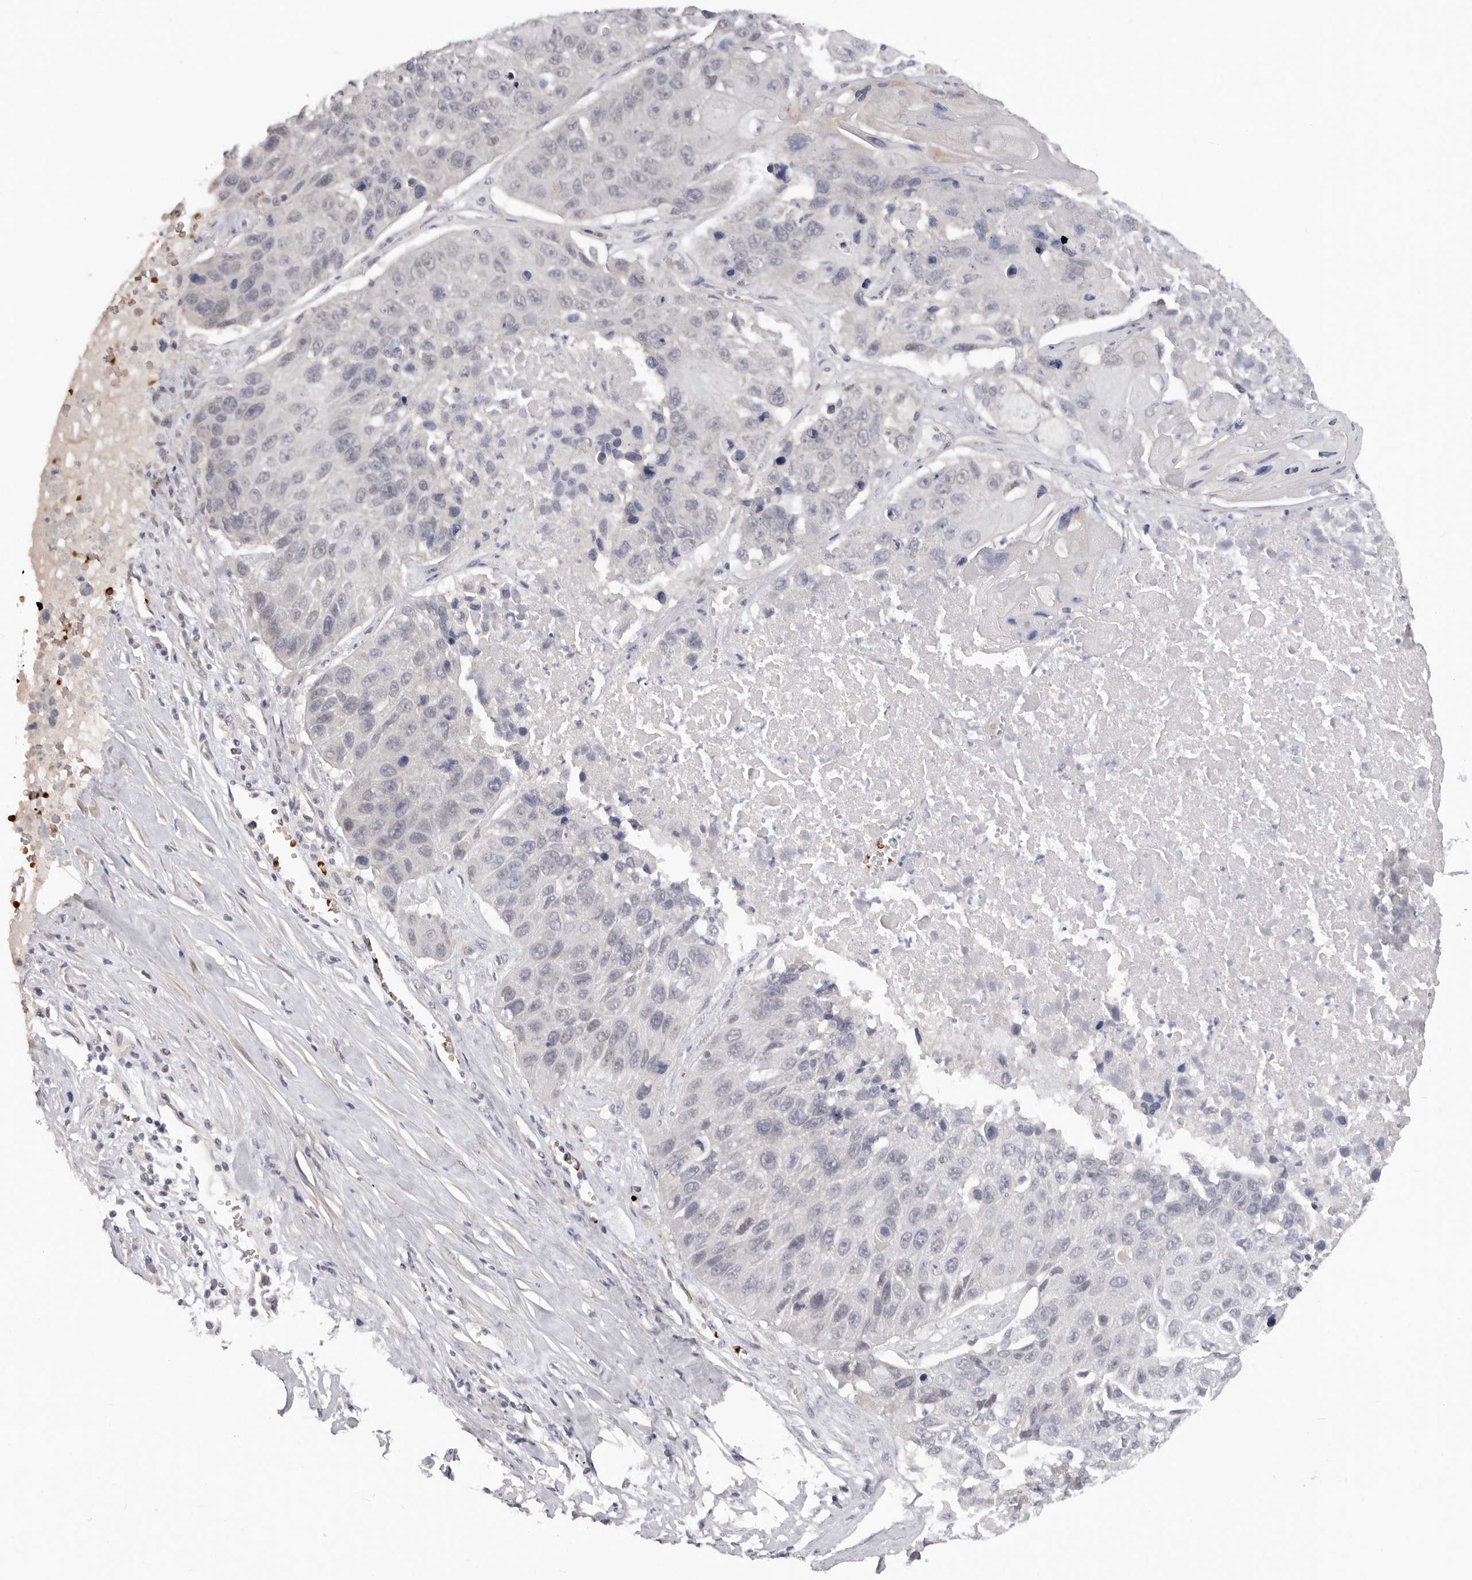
{"staining": {"intensity": "negative", "quantity": "none", "location": "none"}, "tissue": "lung cancer", "cell_type": "Tumor cells", "image_type": "cancer", "snomed": [{"axis": "morphology", "description": "Squamous cell carcinoma, NOS"}, {"axis": "topography", "description": "Lung"}], "caption": "This histopathology image is of squamous cell carcinoma (lung) stained with immunohistochemistry (IHC) to label a protein in brown with the nuclei are counter-stained blue. There is no staining in tumor cells.", "gene": "TNR", "patient": {"sex": "male", "age": 61}}